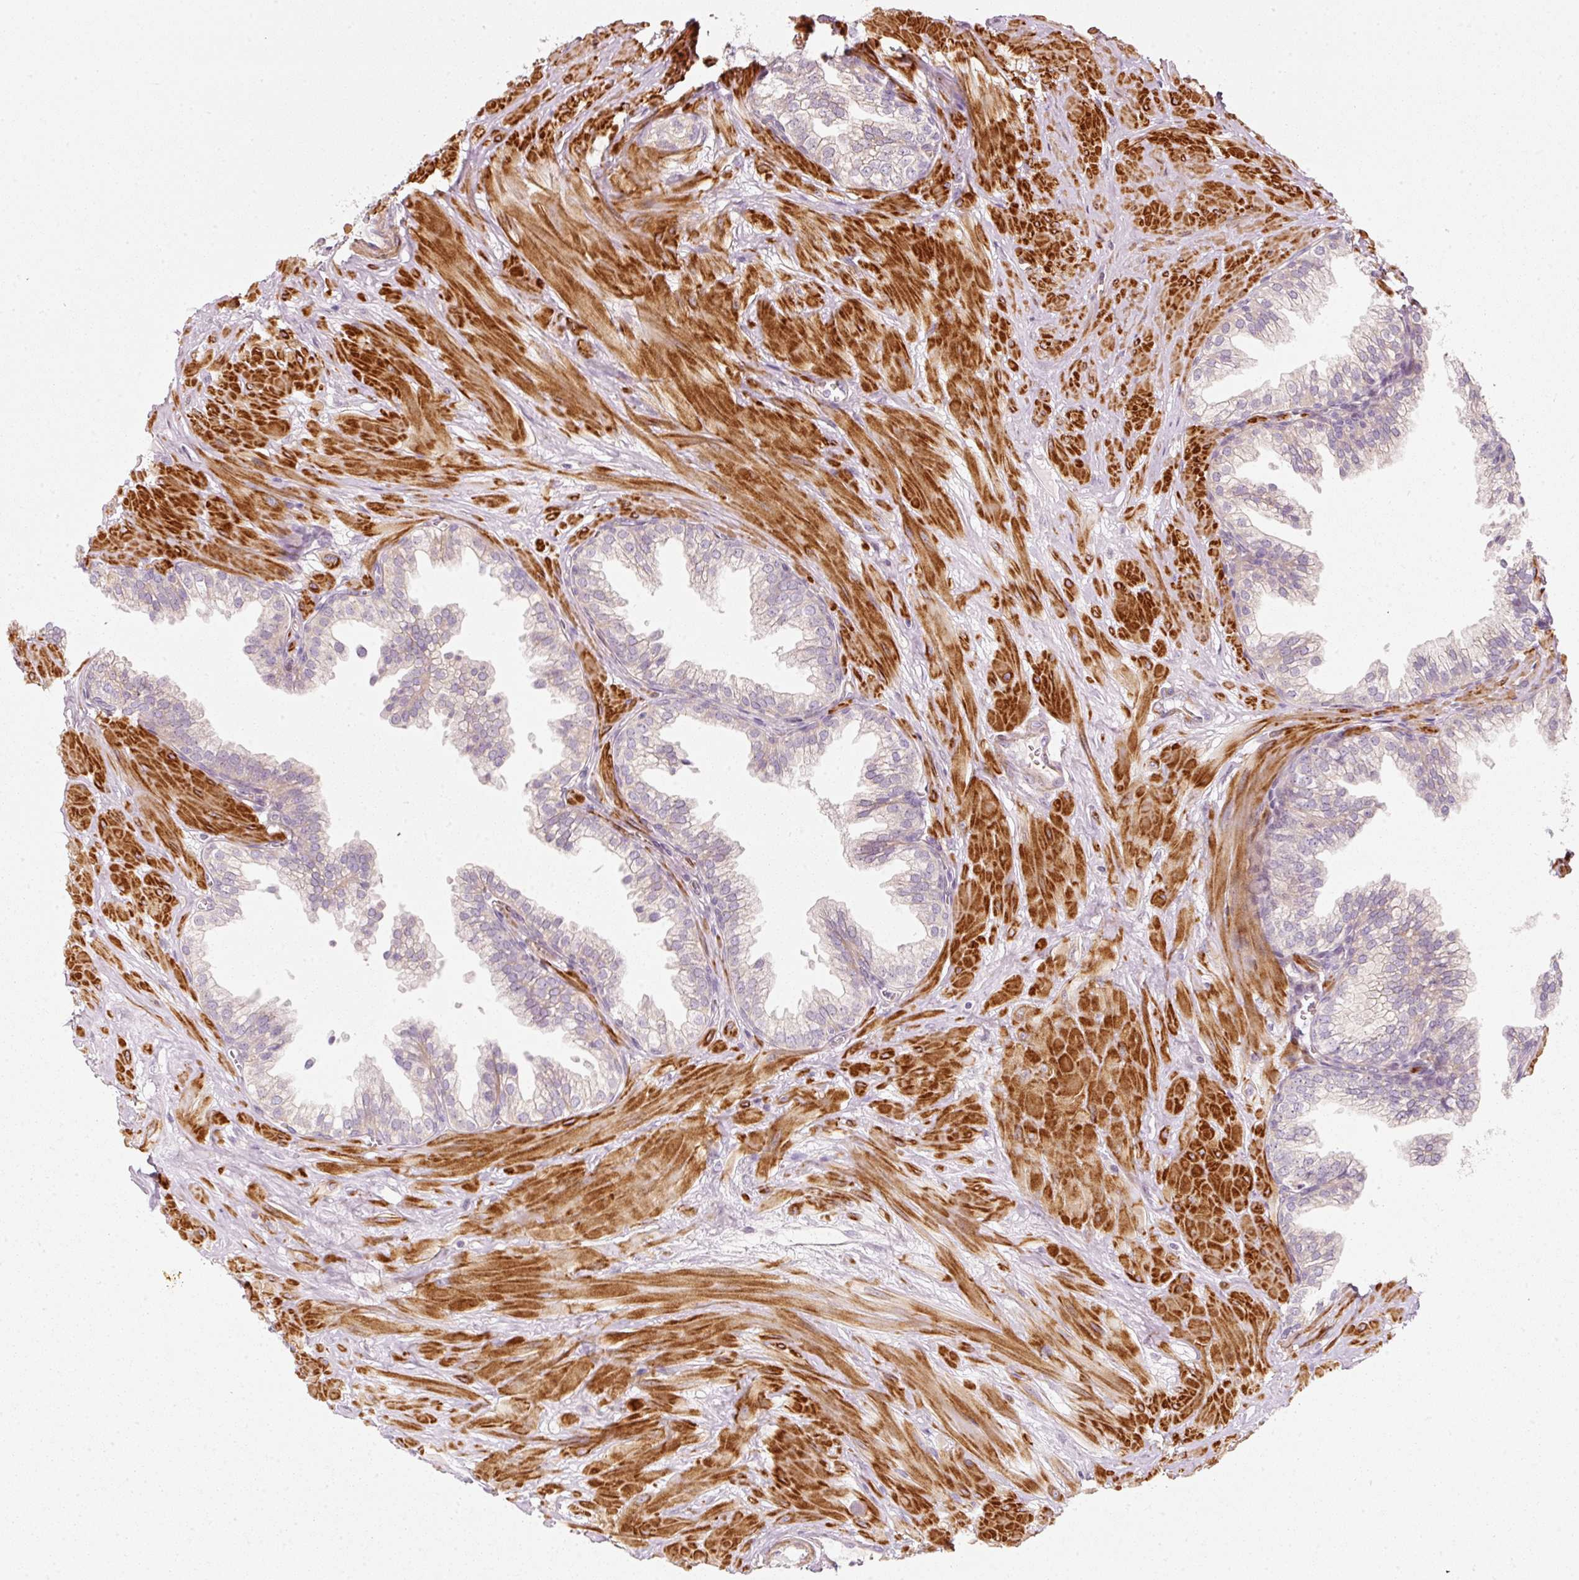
{"staining": {"intensity": "weak", "quantity": "<25%", "location": "cytoplasmic/membranous"}, "tissue": "prostate", "cell_type": "Glandular cells", "image_type": "normal", "snomed": [{"axis": "morphology", "description": "Normal tissue, NOS"}, {"axis": "topography", "description": "Prostate"}, {"axis": "topography", "description": "Peripheral nerve tissue"}], "caption": "Human prostate stained for a protein using immunohistochemistry (IHC) reveals no positivity in glandular cells.", "gene": "KCNQ1", "patient": {"sex": "male", "age": 55}}